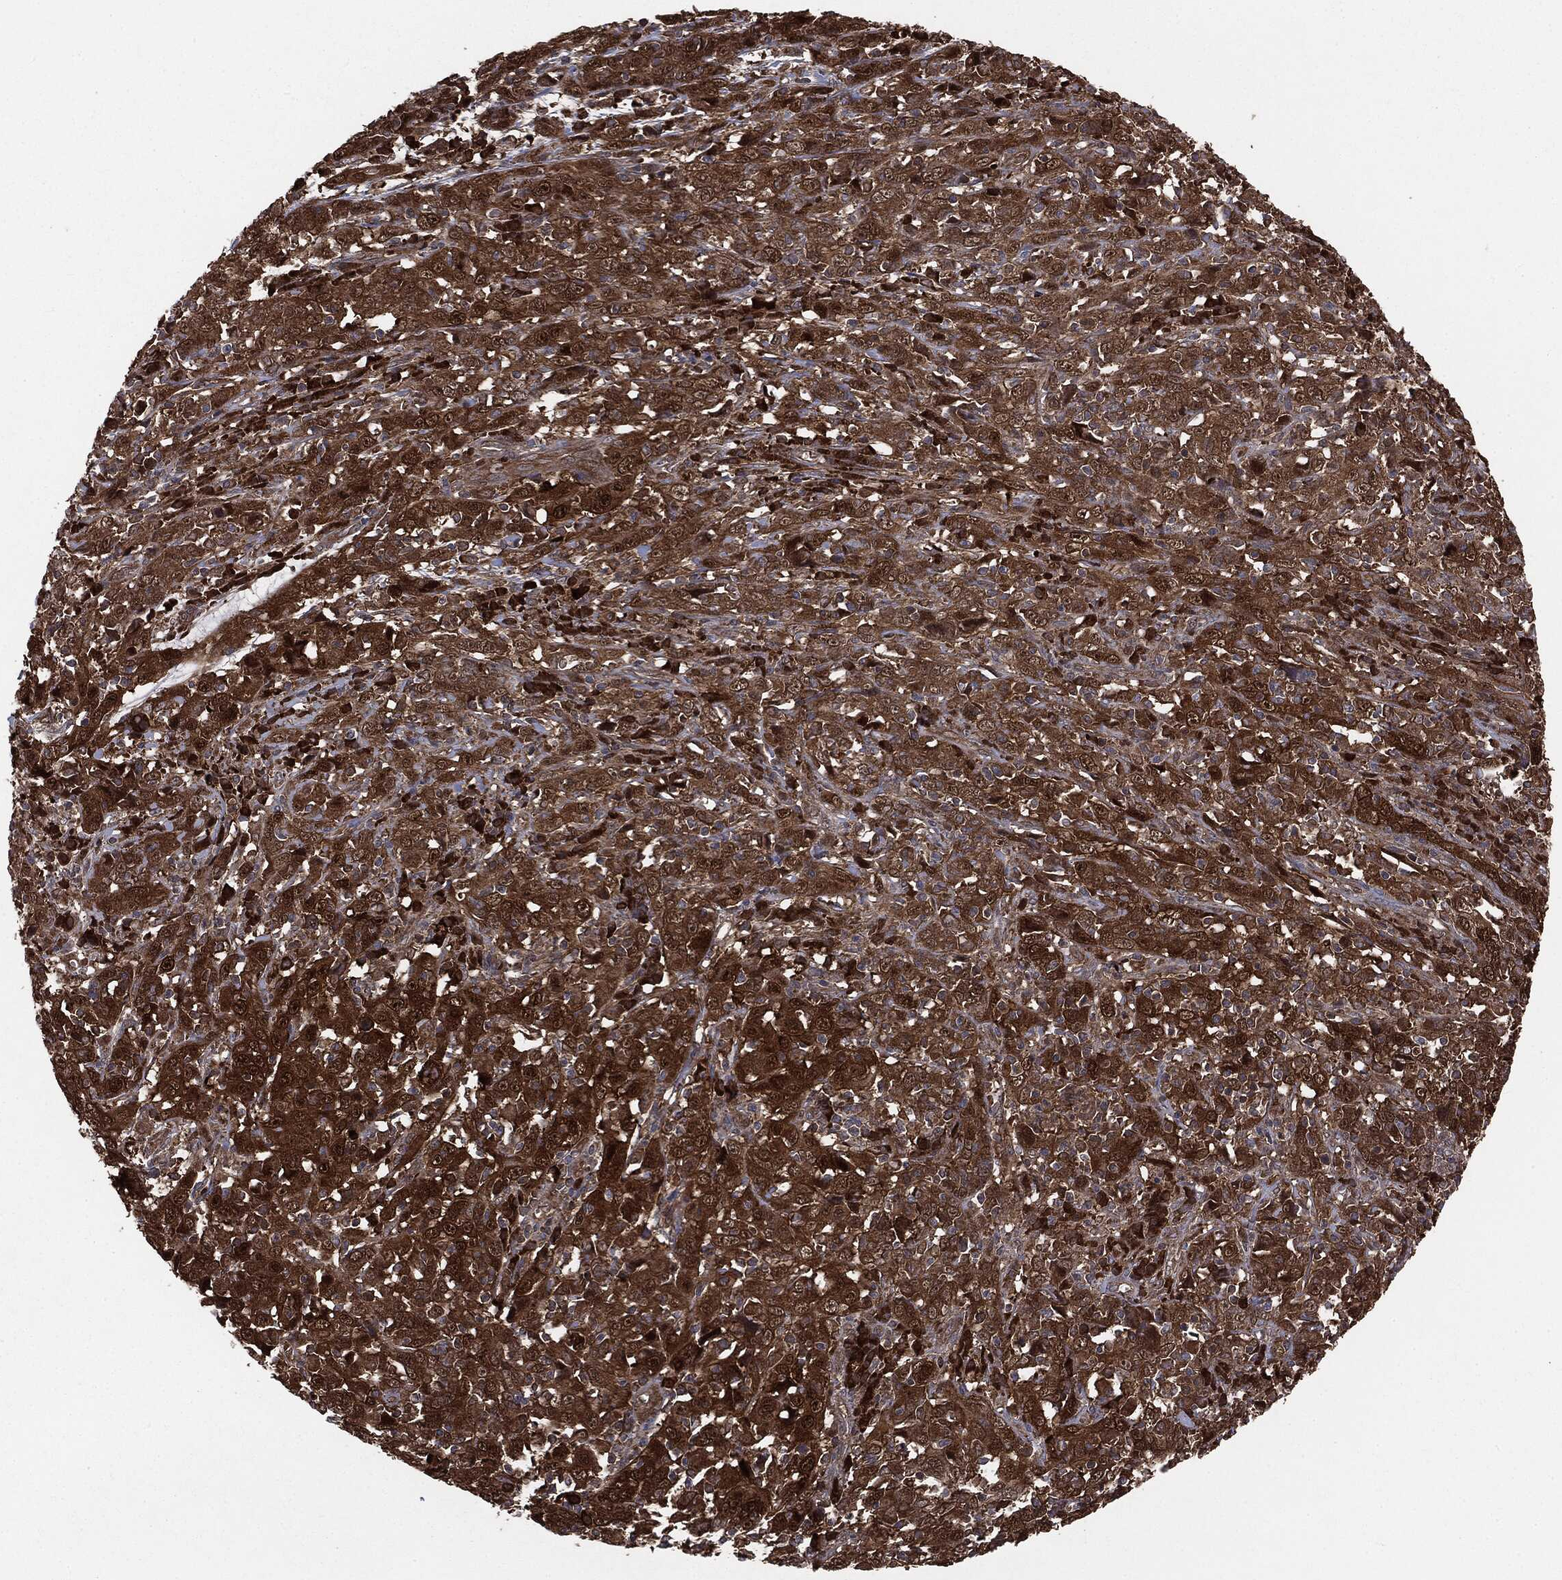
{"staining": {"intensity": "strong", "quantity": ">75%", "location": "cytoplasmic/membranous"}, "tissue": "cervical cancer", "cell_type": "Tumor cells", "image_type": "cancer", "snomed": [{"axis": "morphology", "description": "Squamous cell carcinoma, NOS"}, {"axis": "topography", "description": "Cervix"}], "caption": "DAB (3,3'-diaminobenzidine) immunohistochemical staining of cervical cancer (squamous cell carcinoma) shows strong cytoplasmic/membranous protein expression in approximately >75% of tumor cells. The protein is stained brown, and the nuclei are stained in blue (DAB IHC with brightfield microscopy, high magnification).", "gene": "NME1", "patient": {"sex": "female", "age": 46}}